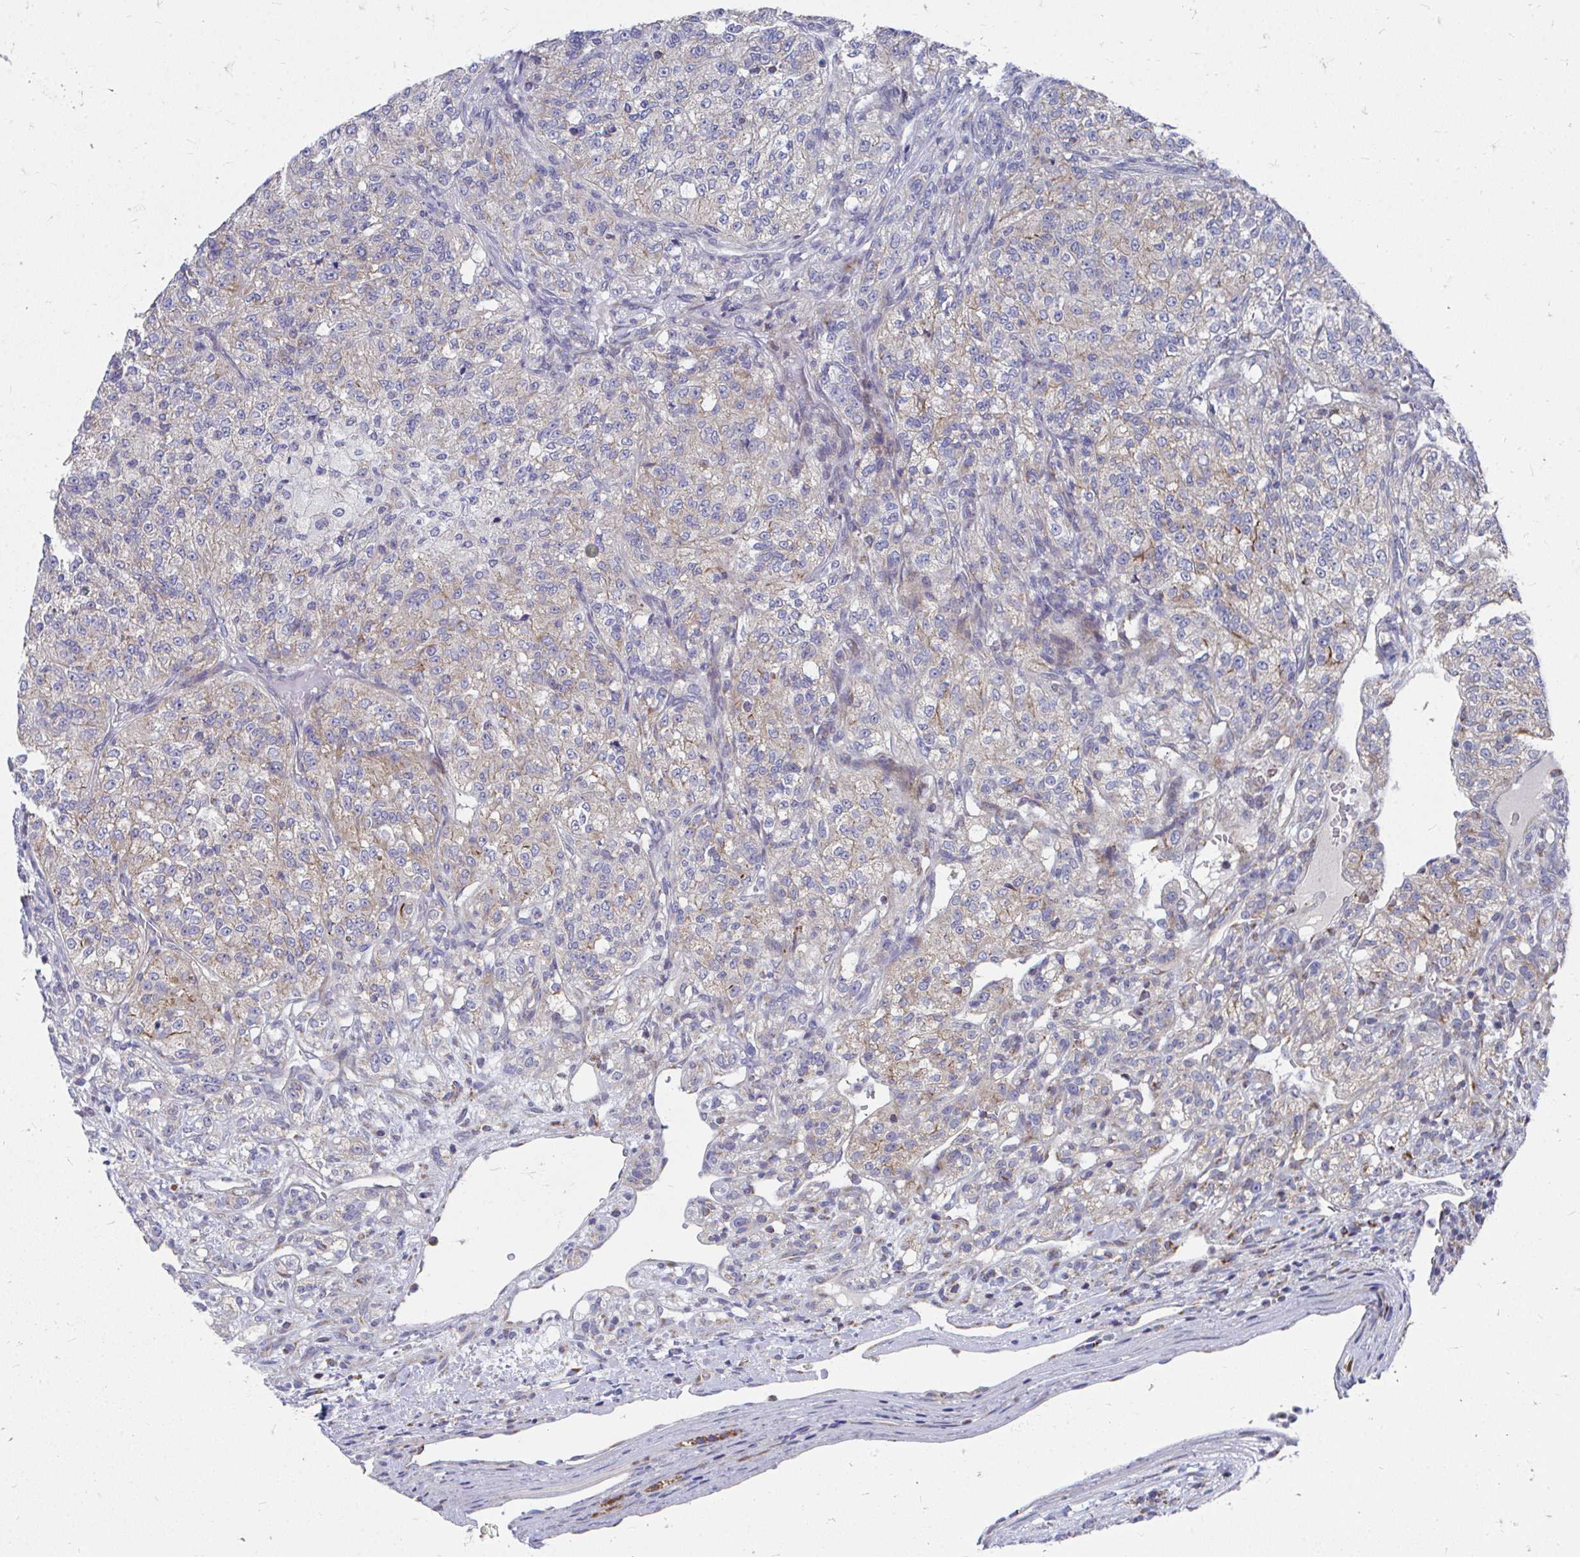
{"staining": {"intensity": "weak", "quantity": "<25%", "location": "cytoplasmic/membranous"}, "tissue": "renal cancer", "cell_type": "Tumor cells", "image_type": "cancer", "snomed": [{"axis": "morphology", "description": "Adenocarcinoma, NOS"}, {"axis": "topography", "description": "Kidney"}], "caption": "Renal cancer stained for a protein using IHC reveals no staining tumor cells.", "gene": "PEX3", "patient": {"sex": "female", "age": 63}}